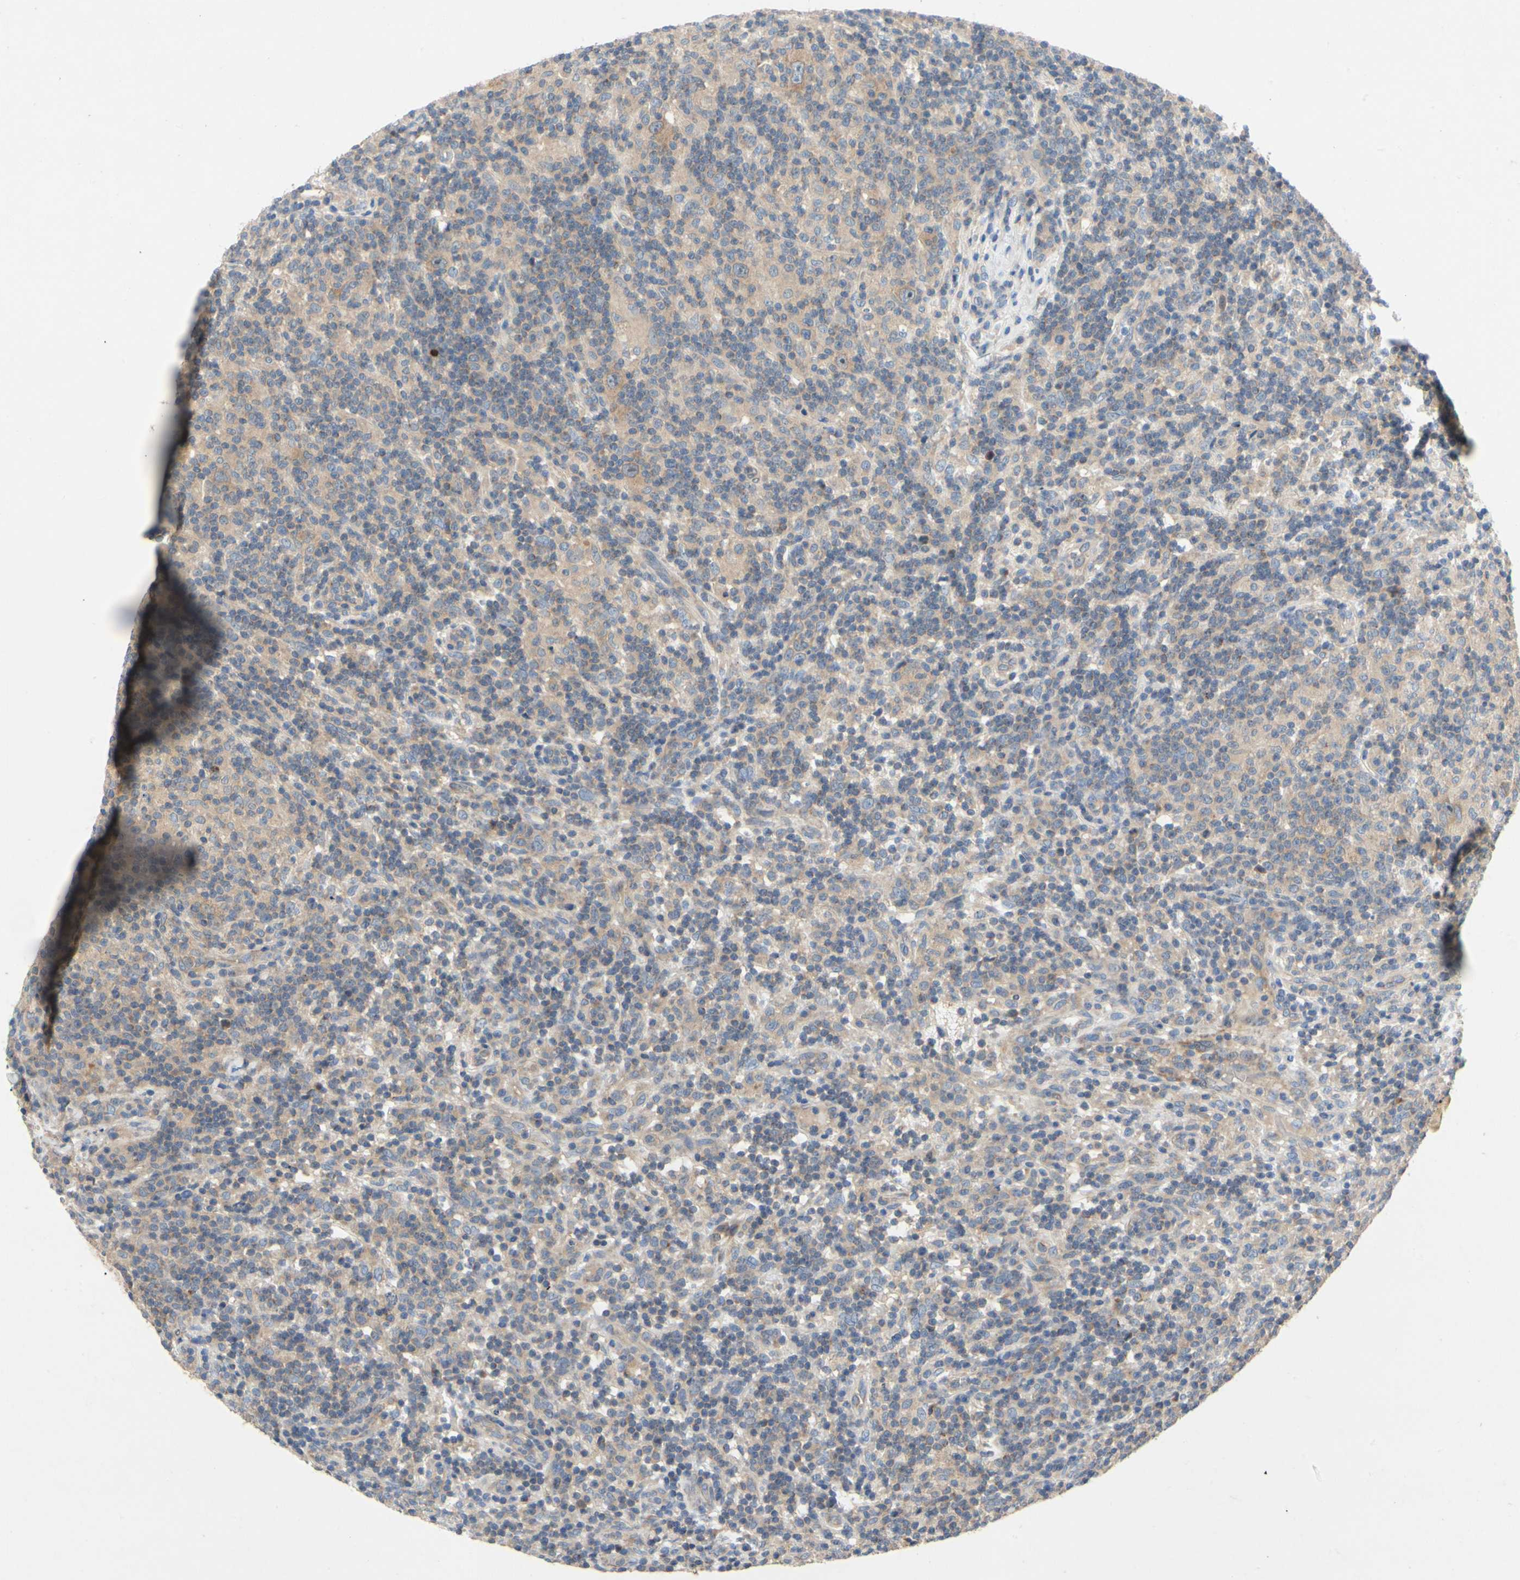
{"staining": {"intensity": "moderate", "quantity": ">75%", "location": "cytoplasmic/membranous"}, "tissue": "lymphoma", "cell_type": "Tumor cells", "image_type": "cancer", "snomed": [{"axis": "morphology", "description": "Hodgkin's disease, NOS"}, {"axis": "topography", "description": "Lymph node"}], "caption": "Lymphoma stained with a protein marker demonstrates moderate staining in tumor cells.", "gene": "KLHDC8B", "patient": {"sex": "male", "age": 70}}